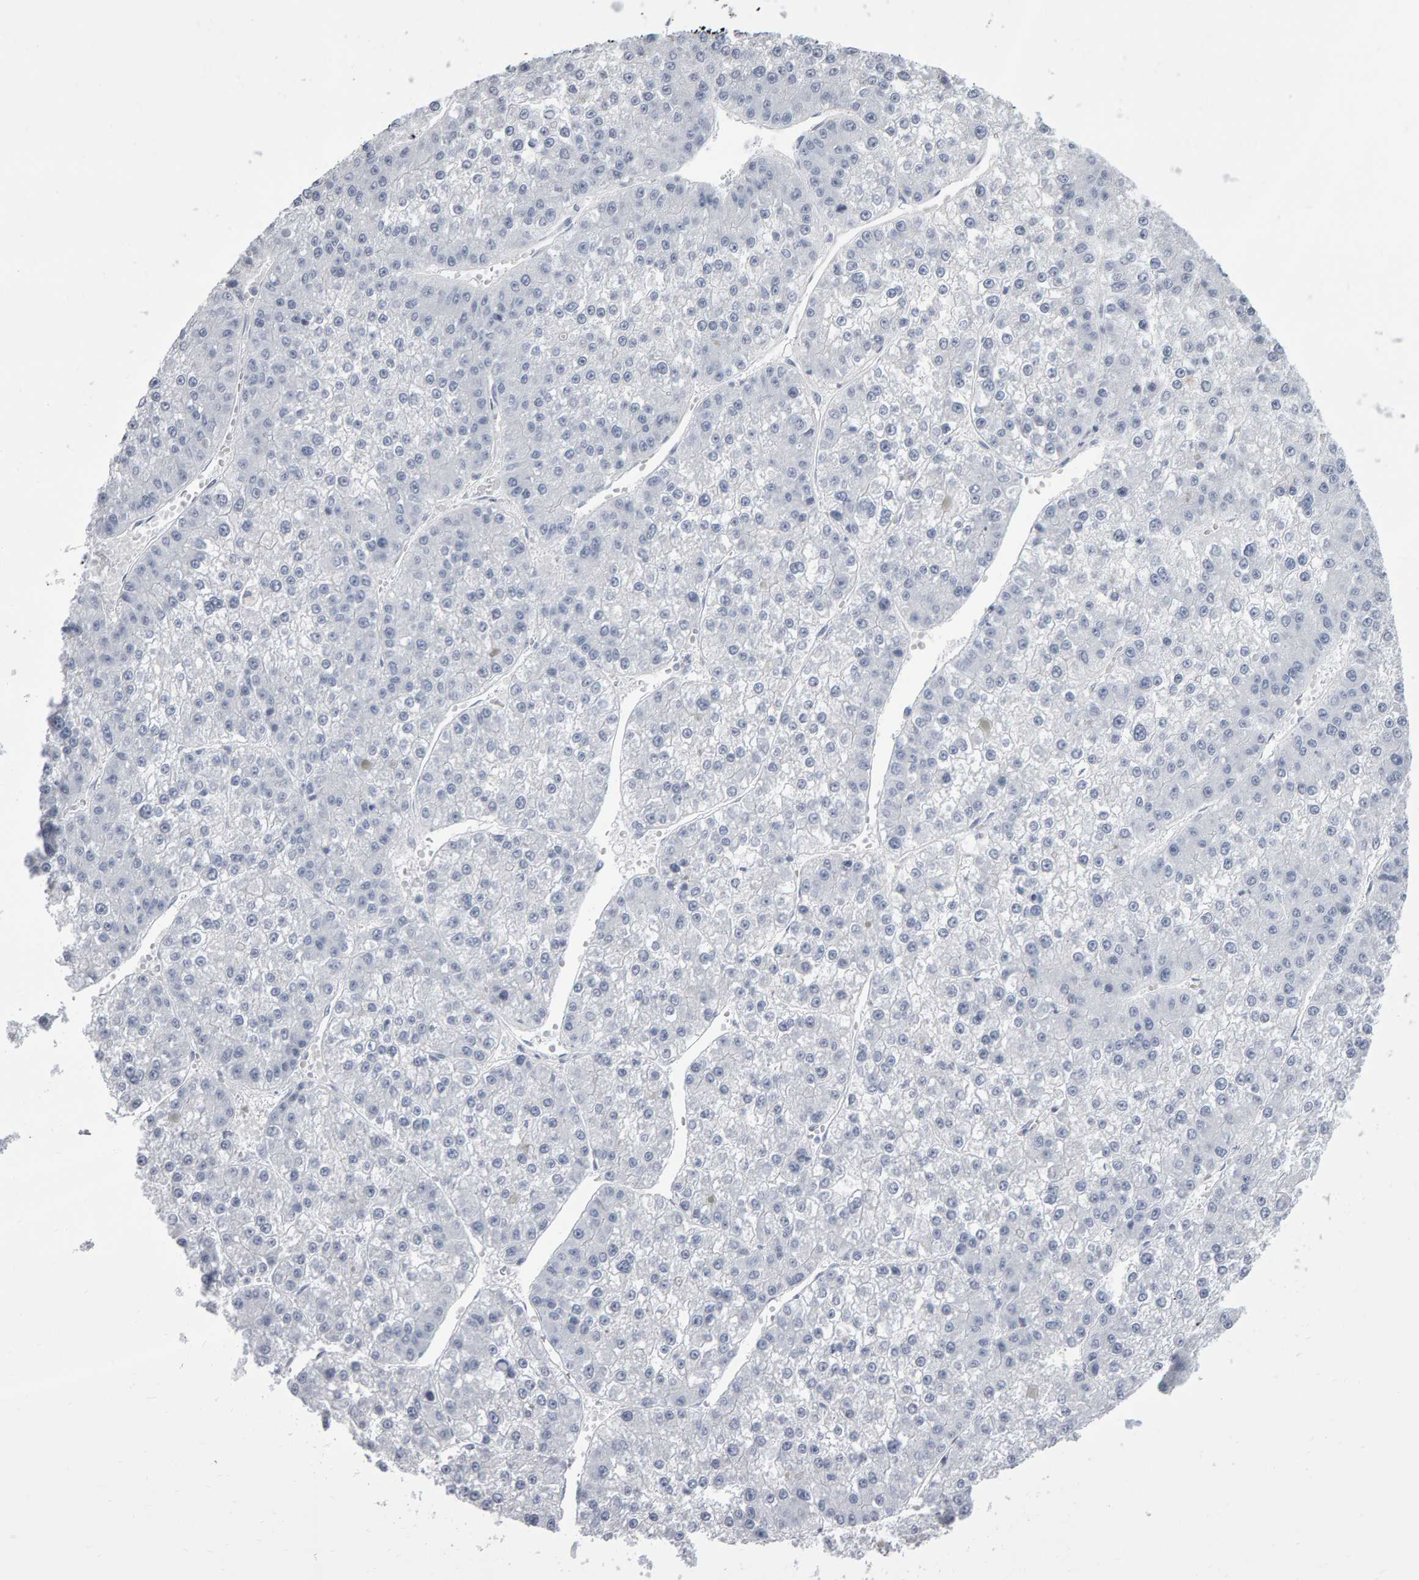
{"staining": {"intensity": "negative", "quantity": "none", "location": "none"}, "tissue": "liver cancer", "cell_type": "Tumor cells", "image_type": "cancer", "snomed": [{"axis": "morphology", "description": "Carcinoma, Hepatocellular, NOS"}, {"axis": "topography", "description": "Liver"}], "caption": "IHC micrograph of human liver hepatocellular carcinoma stained for a protein (brown), which exhibits no positivity in tumor cells.", "gene": "NCDN", "patient": {"sex": "female", "age": 73}}